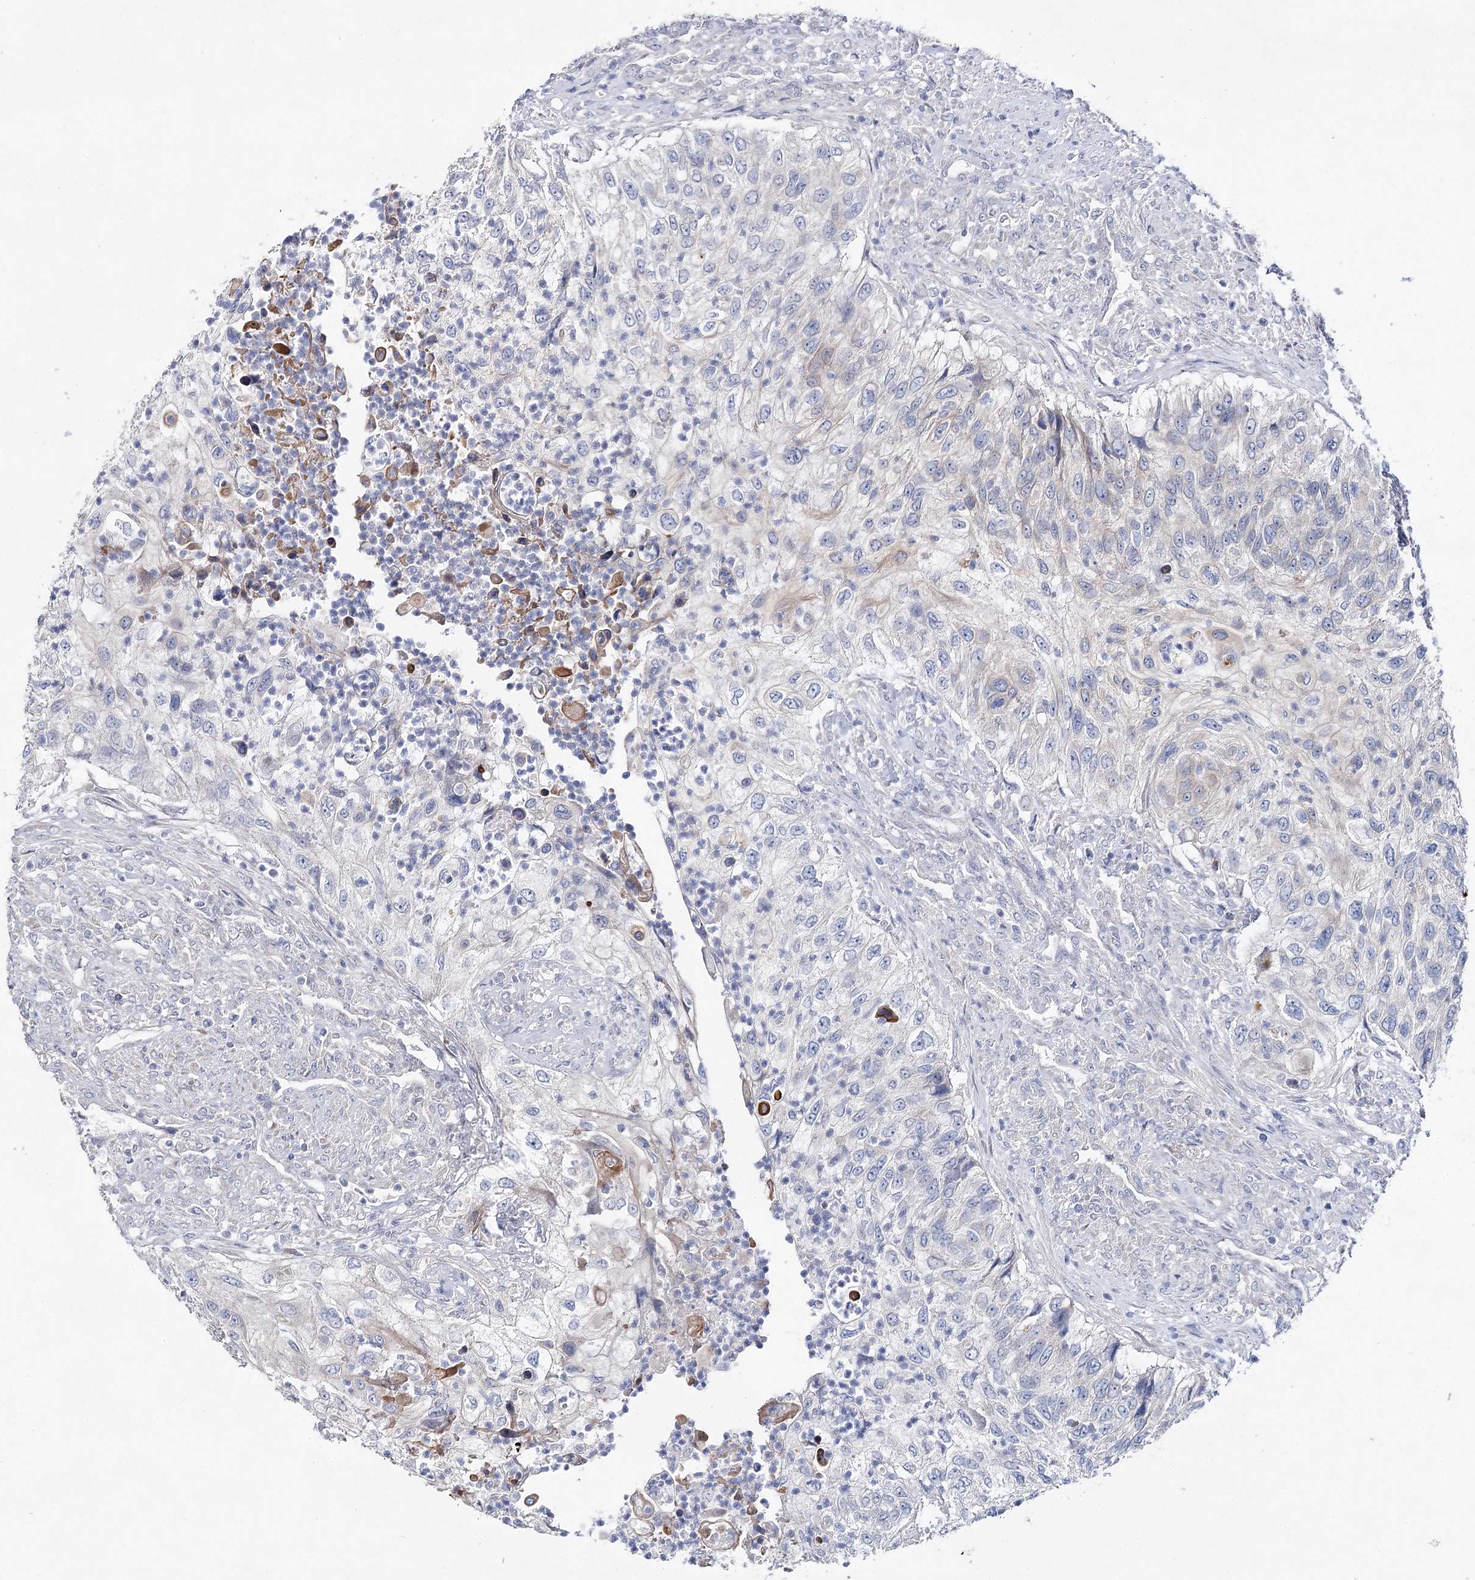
{"staining": {"intensity": "negative", "quantity": "none", "location": "none"}, "tissue": "urothelial cancer", "cell_type": "Tumor cells", "image_type": "cancer", "snomed": [{"axis": "morphology", "description": "Urothelial carcinoma, High grade"}, {"axis": "topography", "description": "Urinary bladder"}], "caption": "Tumor cells are negative for brown protein staining in urothelial carcinoma (high-grade).", "gene": "LRRC14B", "patient": {"sex": "female", "age": 60}}